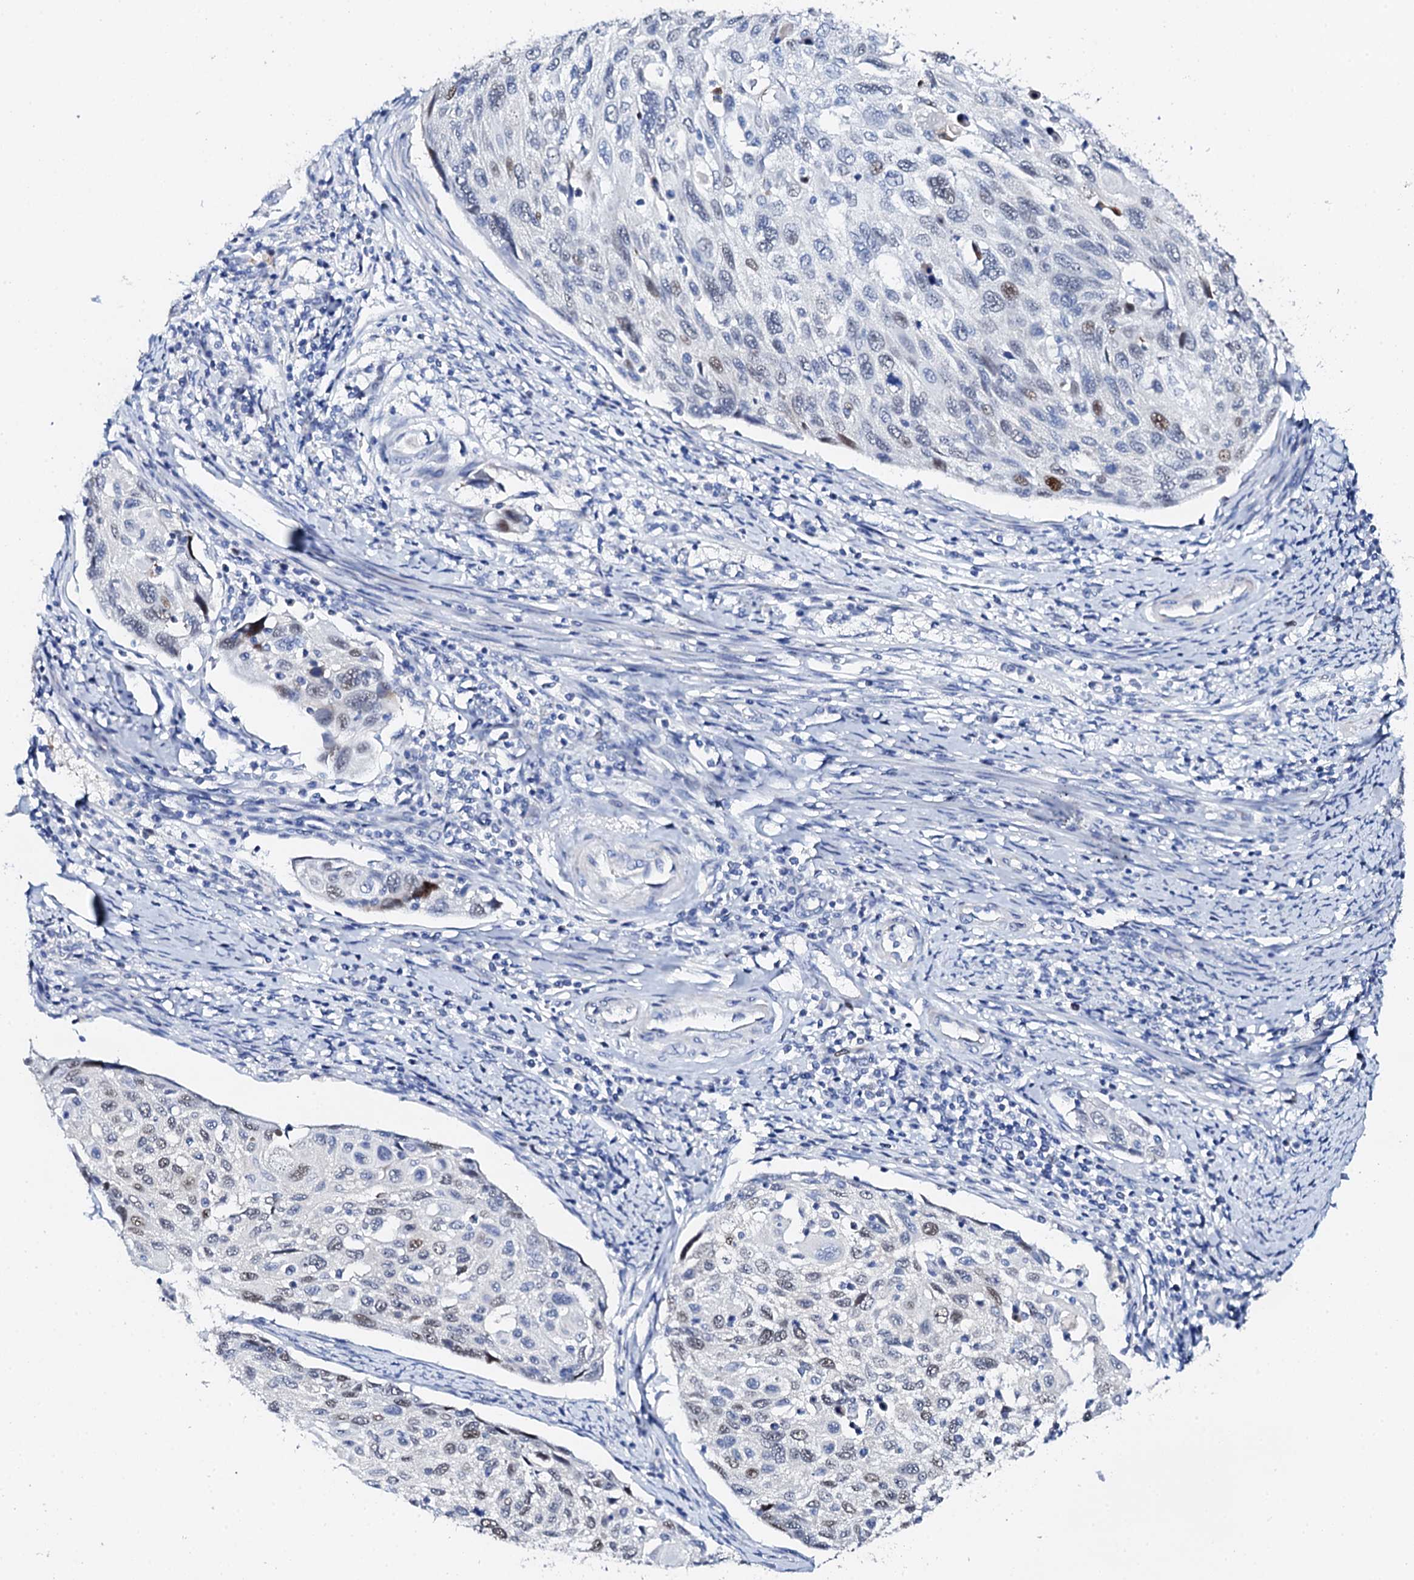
{"staining": {"intensity": "weak", "quantity": "25%-75%", "location": "nuclear"}, "tissue": "cervical cancer", "cell_type": "Tumor cells", "image_type": "cancer", "snomed": [{"axis": "morphology", "description": "Squamous cell carcinoma, NOS"}, {"axis": "topography", "description": "Cervix"}], "caption": "Immunohistochemical staining of cervical squamous cell carcinoma shows low levels of weak nuclear staining in approximately 25%-75% of tumor cells. The protein is shown in brown color, while the nuclei are stained blue.", "gene": "NUDT13", "patient": {"sex": "female", "age": 70}}